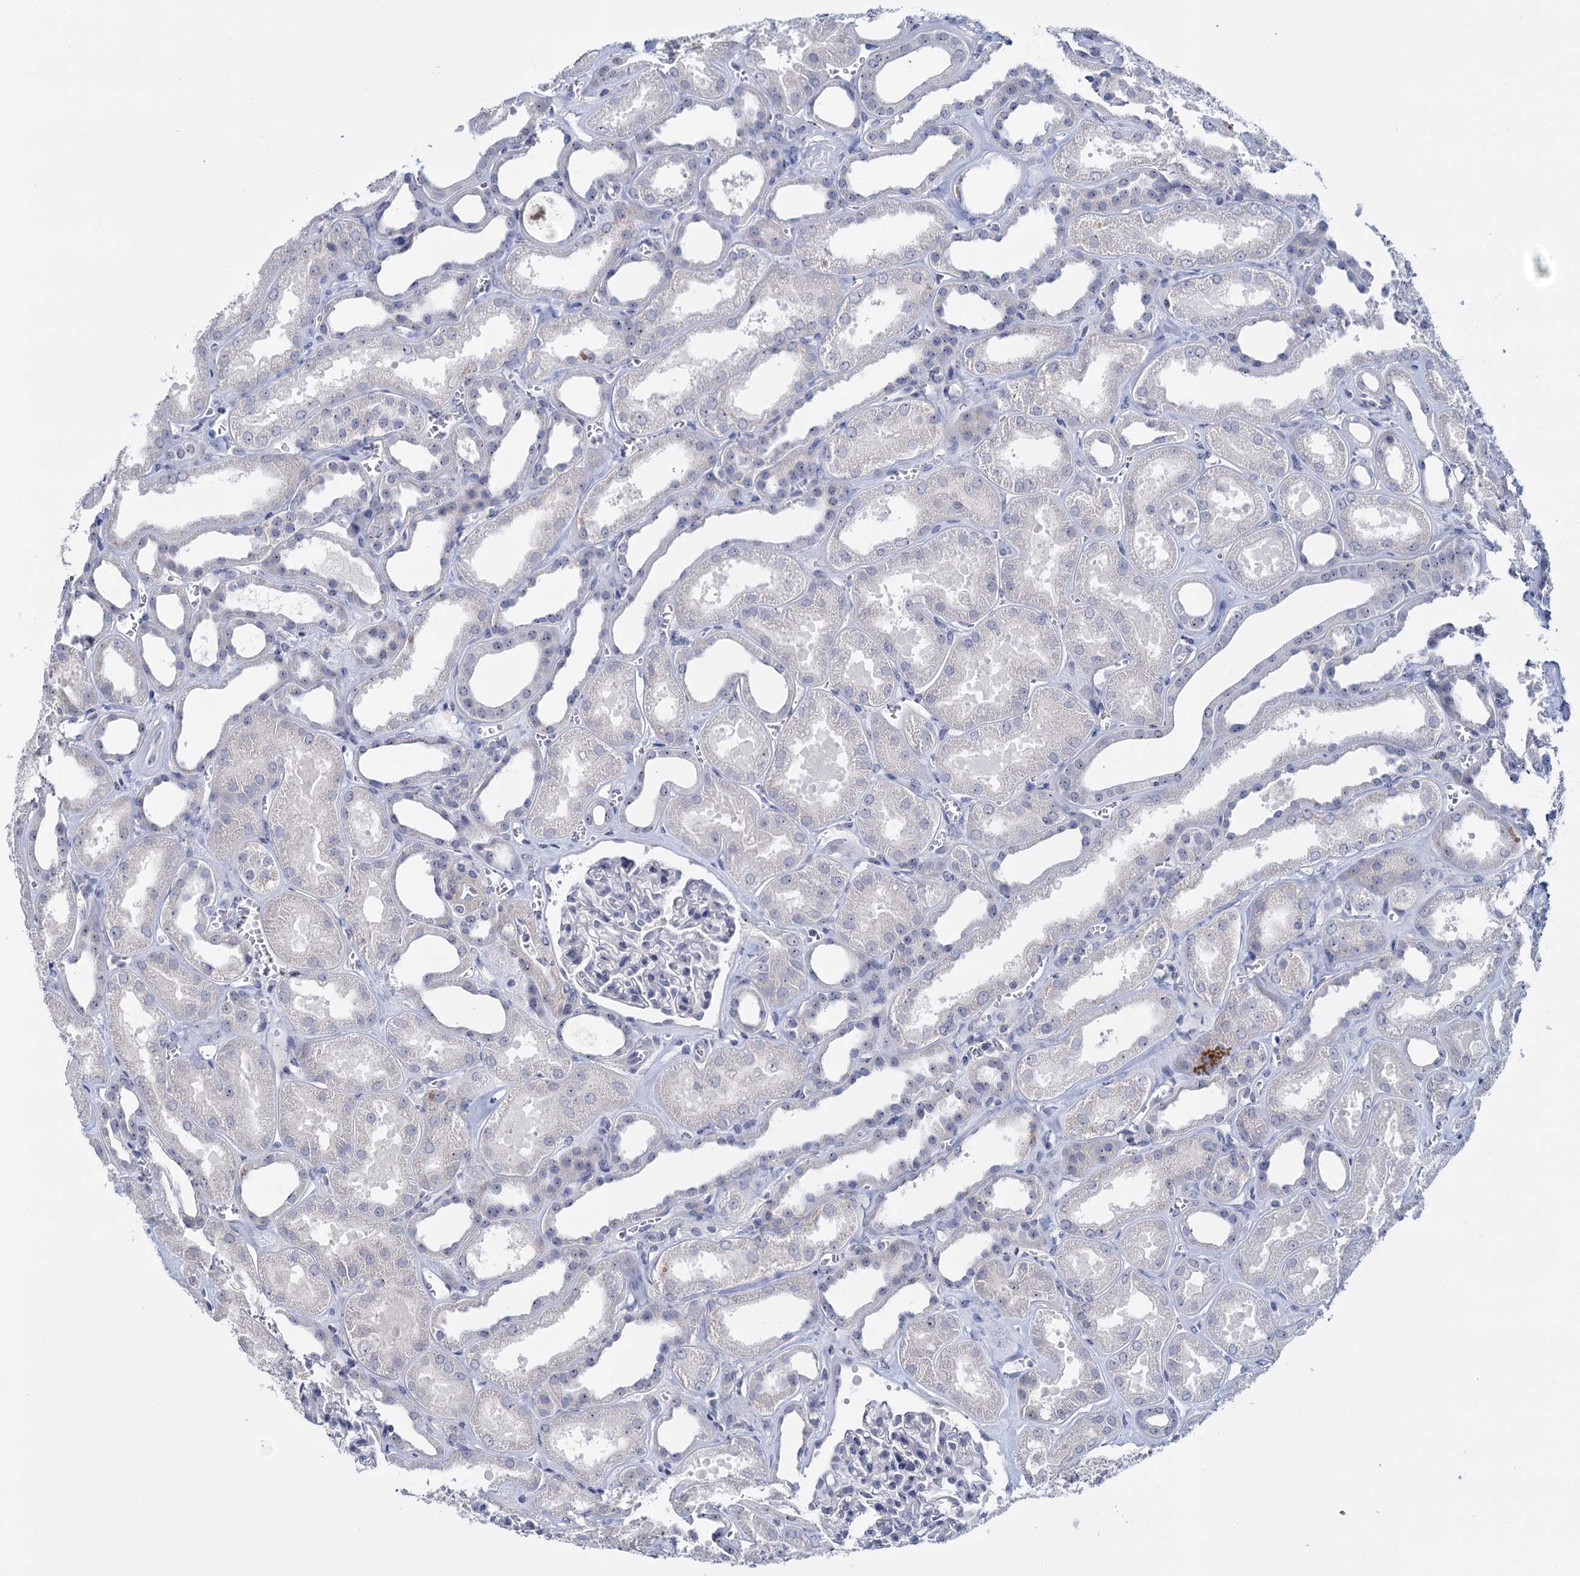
{"staining": {"intensity": "negative", "quantity": "none", "location": "none"}, "tissue": "kidney", "cell_type": "Cells in glomeruli", "image_type": "normal", "snomed": [{"axis": "morphology", "description": "Normal tissue, NOS"}, {"axis": "morphology", "description": "Adenocarcinoma, NOS"}, {"axis": "topography", "description": "Kidney"}], "caption": "Image shows no significant protein positivity in cells in glomeruli of benign kidney.", "gene": "SFN", "patient": {"sex": "female", "age": 68}}